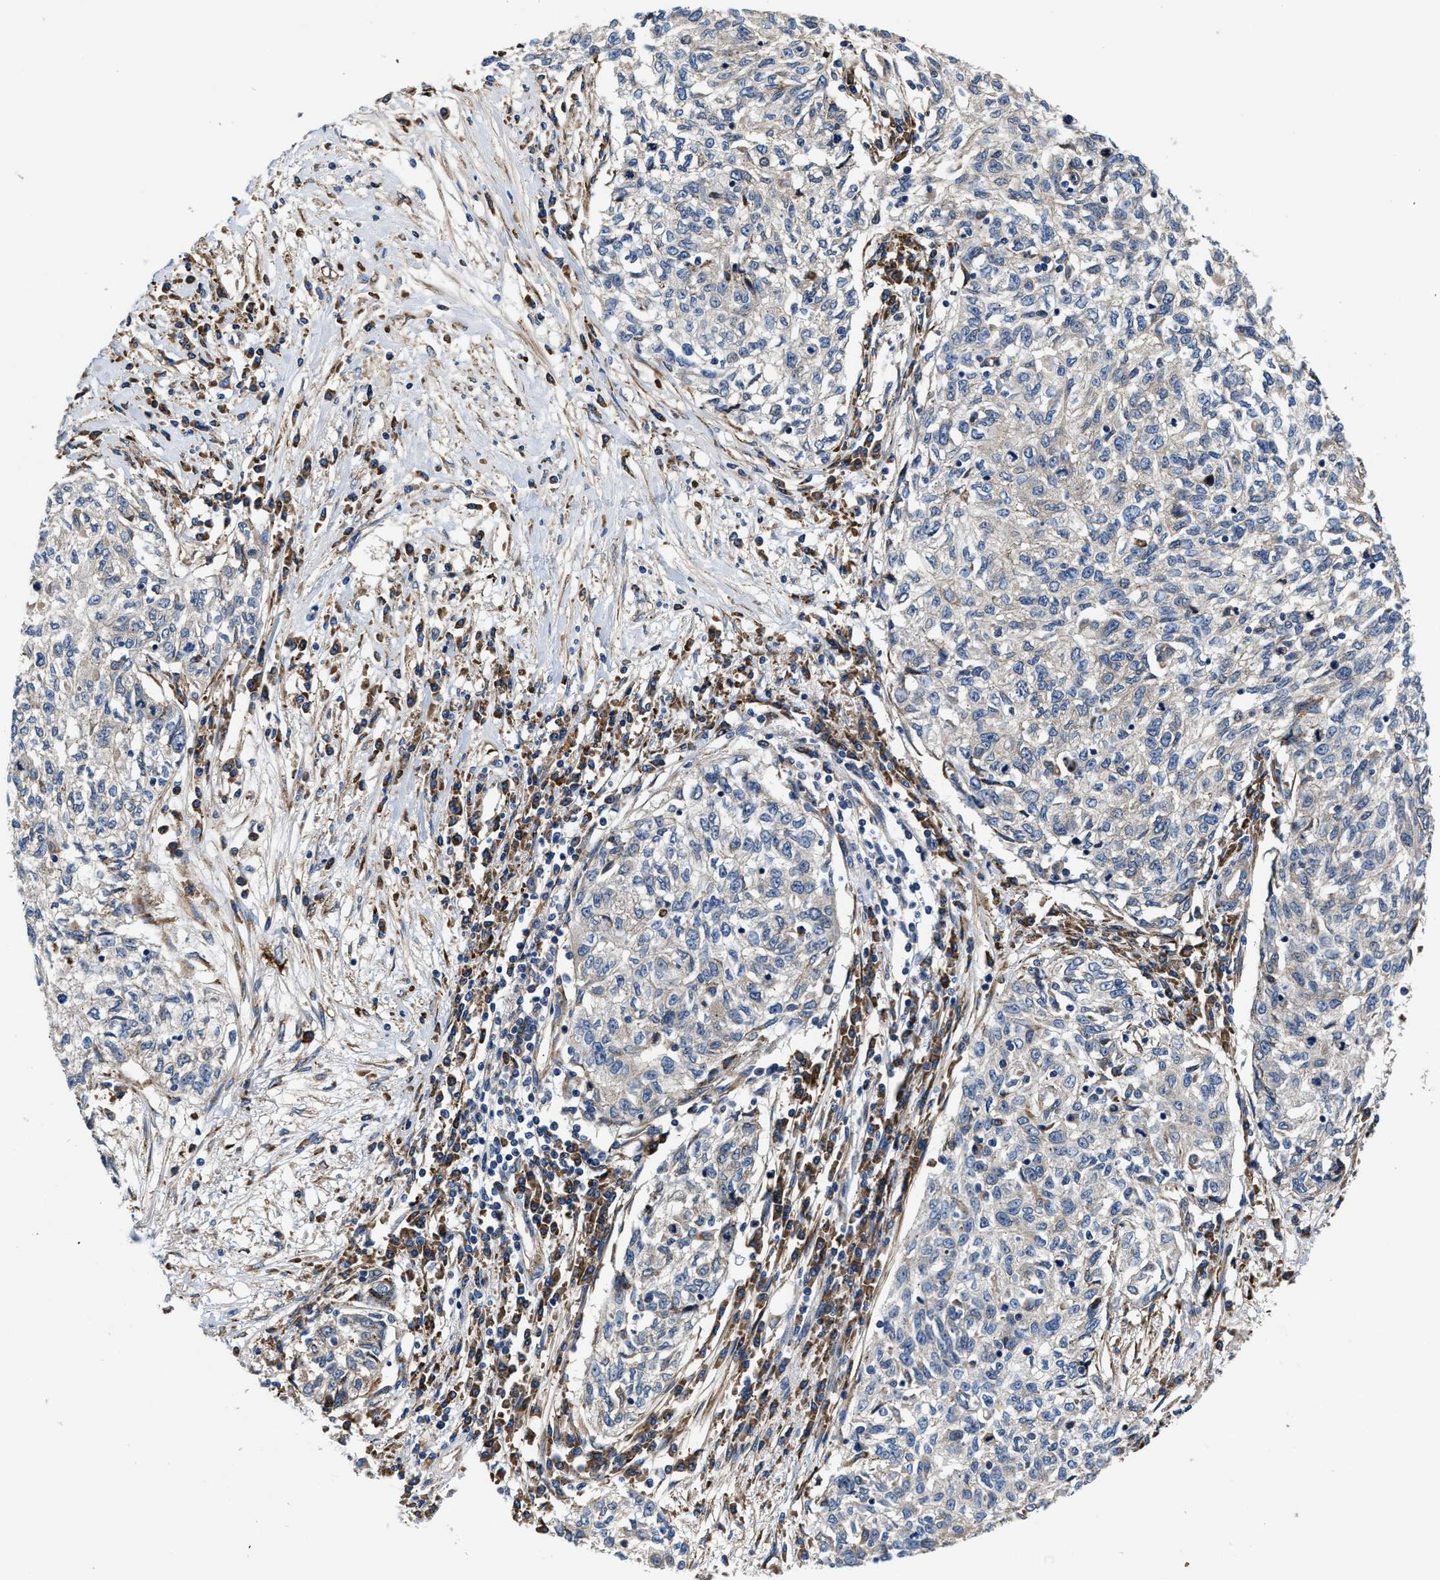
{"staining": {"intensity": "negative", "quantity": "none", "location": "none"}, "tissue": "cervical cancer", "cell_type": "Tumor cells", "image_type": "cancer", "snomed": [{"axis": "morphology", "description": "Squamous cell carcinoma, NOS"}, {"axis": "topography", "description": "Cervix"}], "caption": "Squamous cell carcinoma (cervical) was stained to show a protein in brown. There is no significant positivity in tumor cells. (DAB immunohistochemistry, high magnification).", "gene": "SLC12A2", "patient": {"sex": "female", "age": 57}}